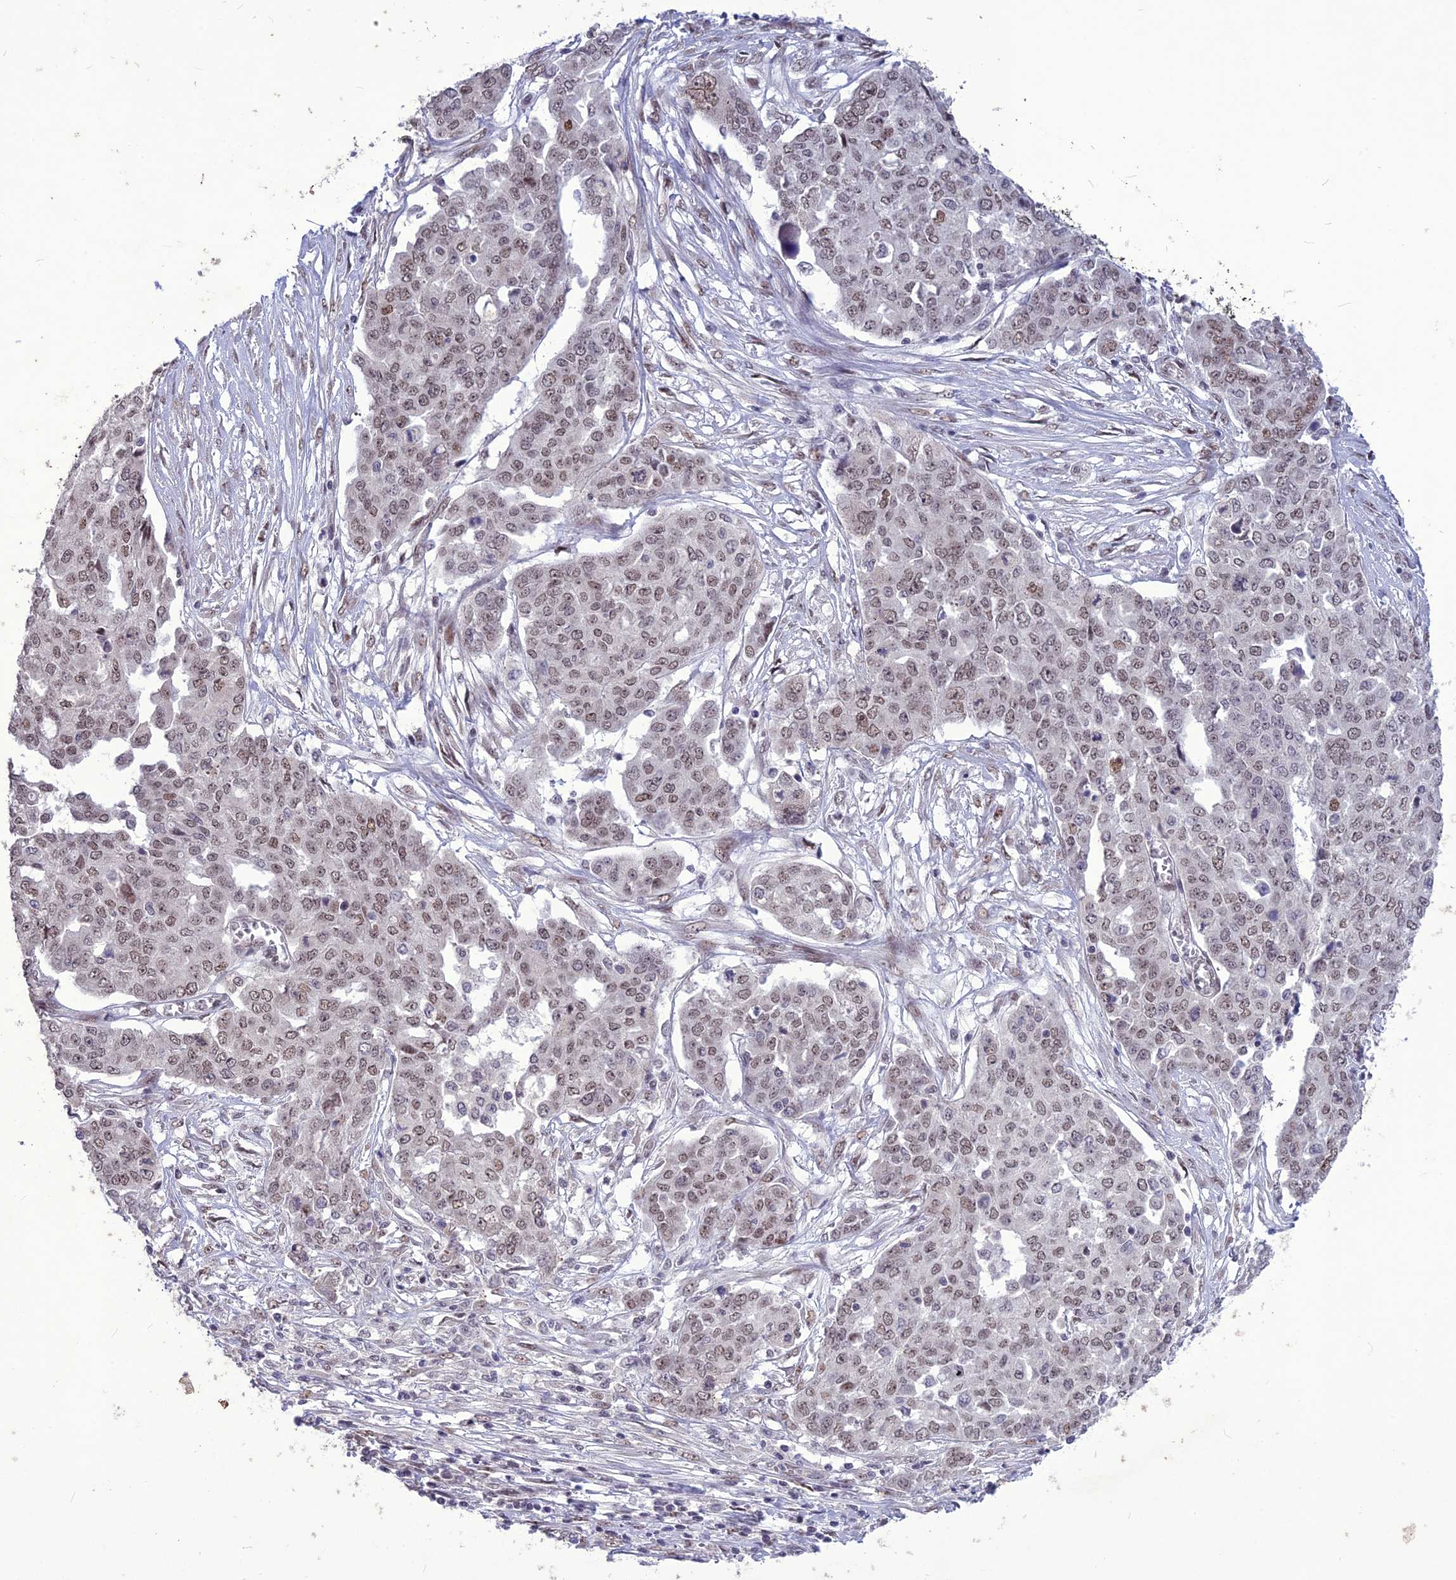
{"staining": {"intensity": "weak", "quantity": ">75%", "location": "nuclear"}, "tissue": "ovarian cancer", "cell_type": "Tumor cells", "image_type": "cancer", "snomed": [{"axis": "morphology", "description": "Cystadenocarcinoma, serous, NOS"}, {"axis": "topography", "description": "Soft tissue"}, {"axis": "topography", "description": "Ovary"}], "caption": "The micrograph demonstrates immunohistochemical staining of ovarian serous cystadenocarcinoma. There is weak nuclear expression is identified in approximately >75% of tumor cells.", "gene": "DIS3", "patient": {"sex": "female", "age": 57}}